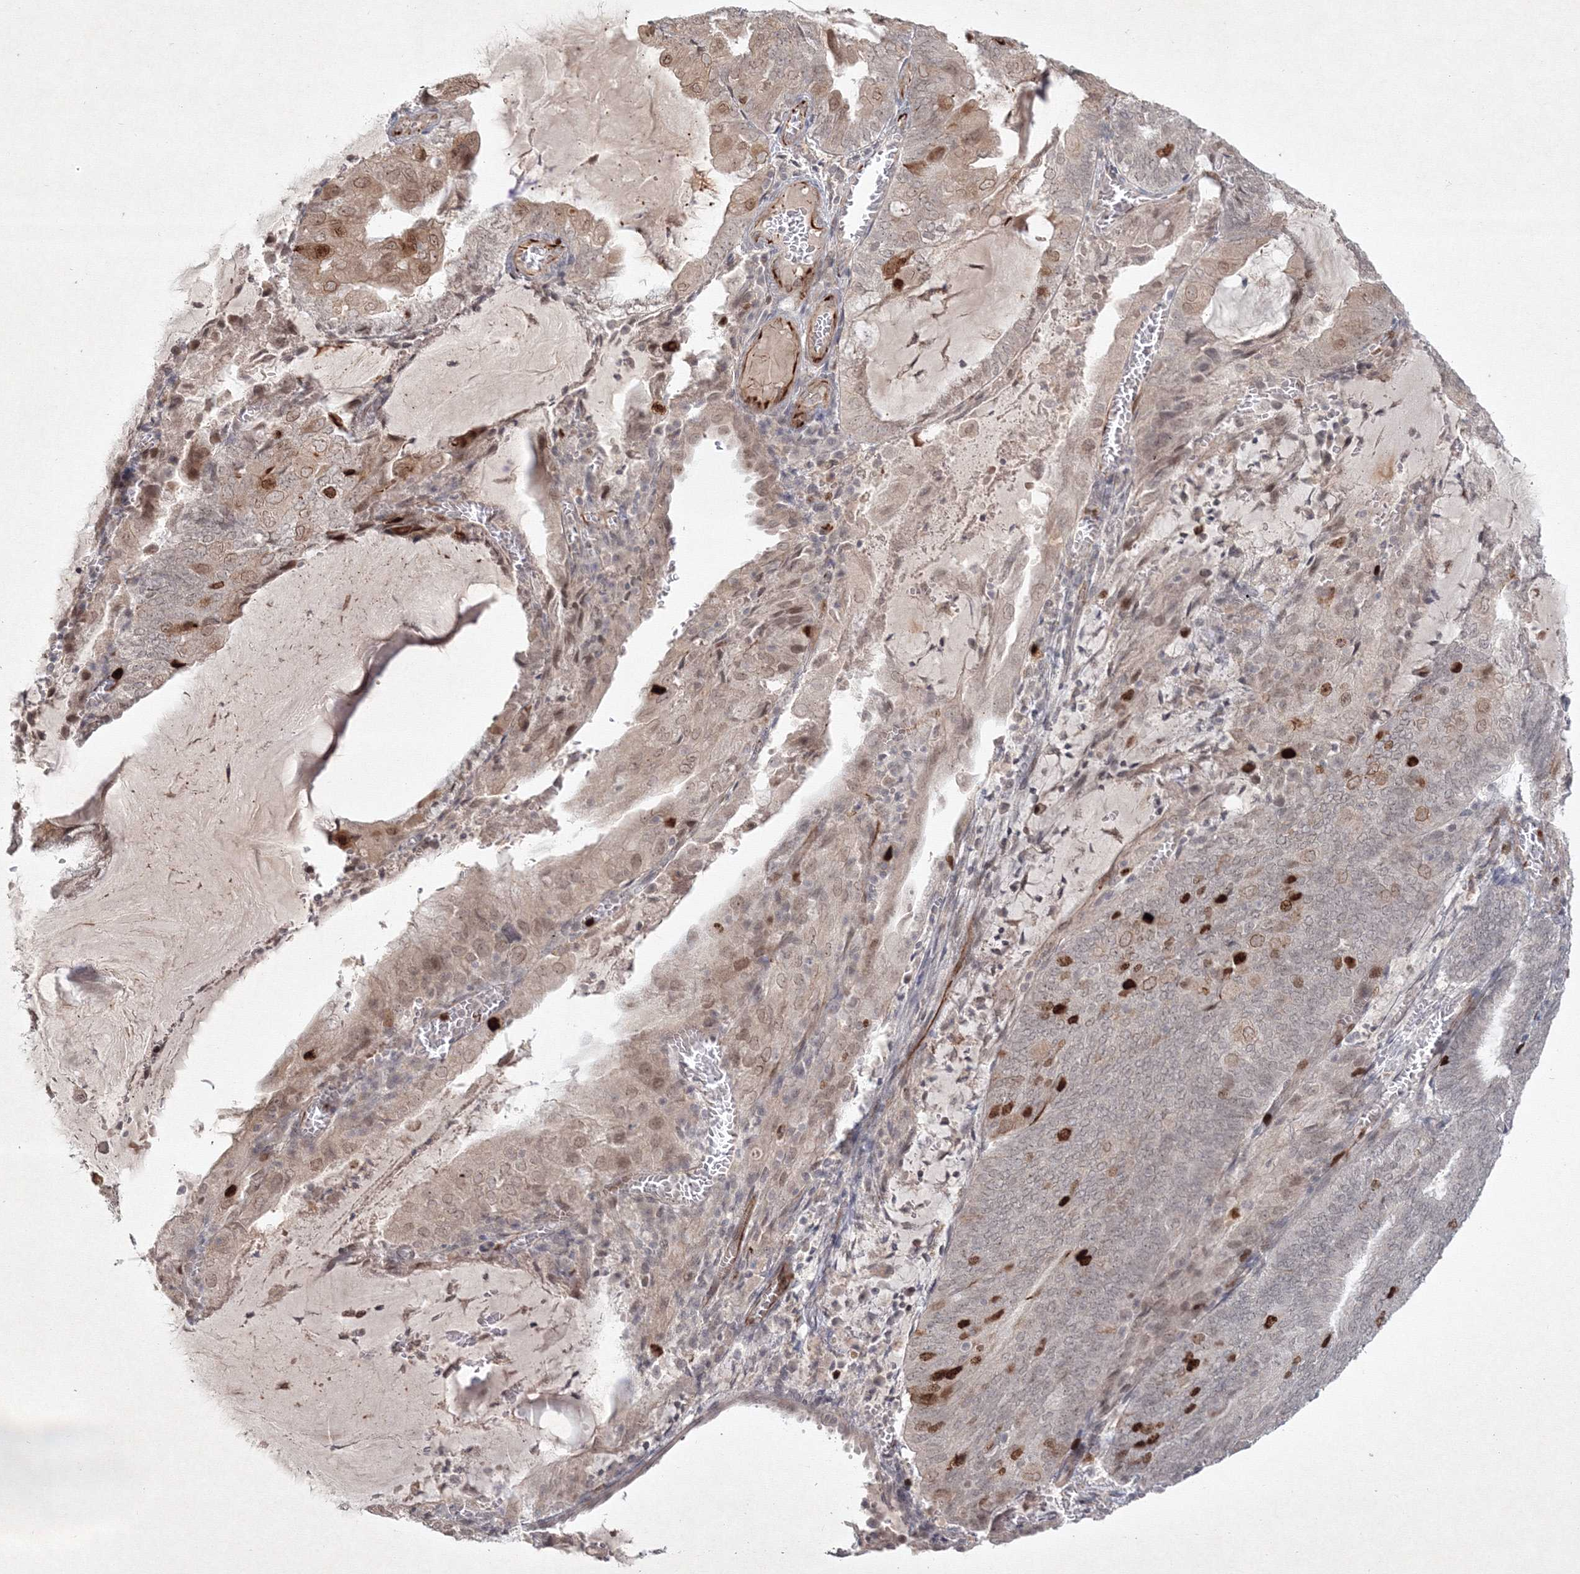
{"staining": {"intensity": "strong", "quantity": "<25%", "location": "nuclear"}, "tissue": "endometrial cancer", "cell_type": "Tumor cells", "image_type": "cancer", "snomed": [{"axis": "morphology", "description": "Adenocarcinoma, NOS"}, {"axis": "topography", "description": "Endometrium"}], "caption": "Protein analysis of endometrial adenocarcinoma tissue exhibits strong nuclear expression in about <25% of tumor cells.", "gene": "KIF20A", "patient": {"sex": "female", "age": 81}}